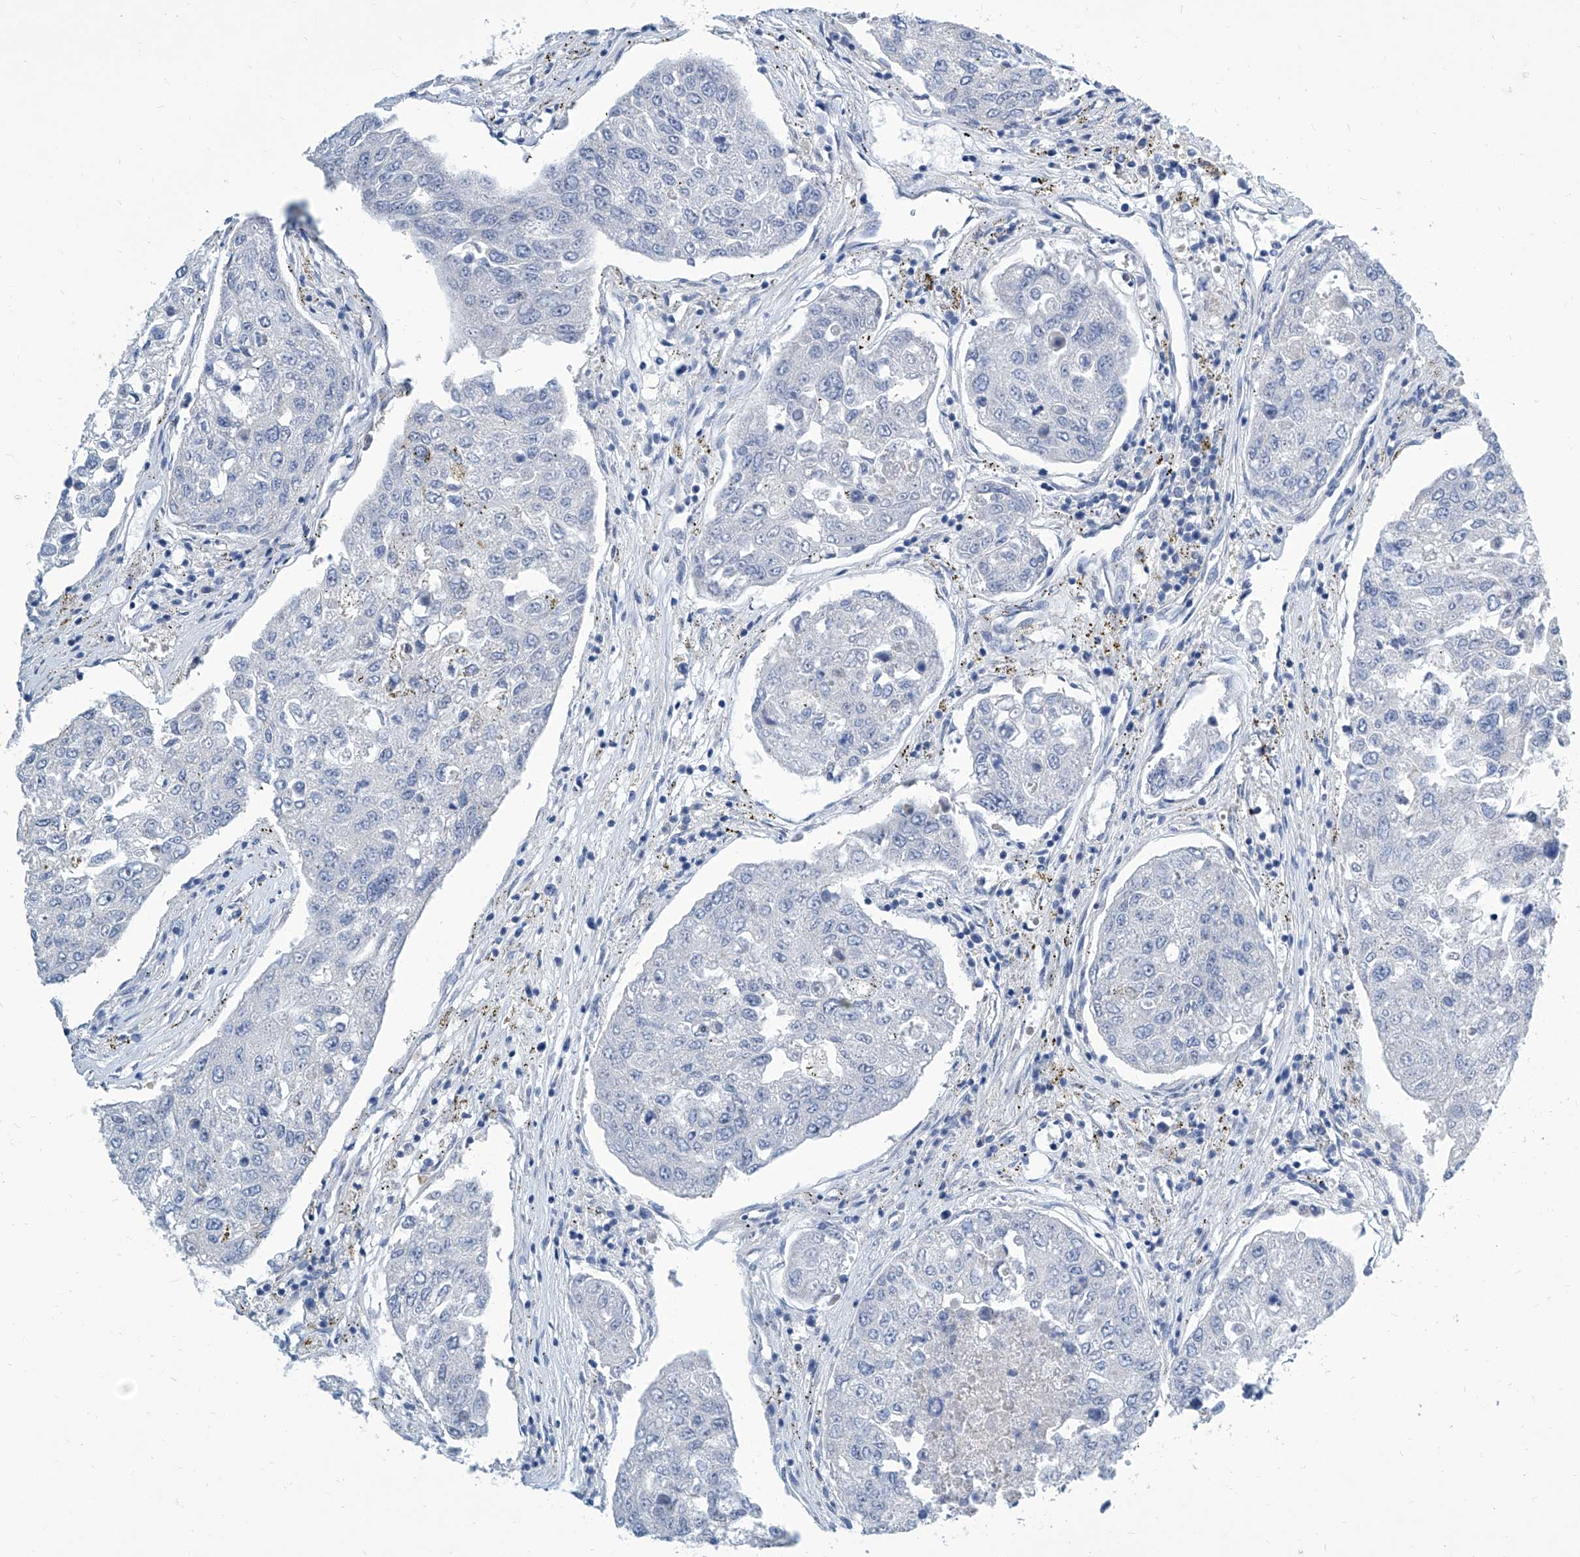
{"staining": {"intensity": "negative", "quantity": "none", "location": "none"}, "tissue": "urothelial cancer", "cell_type": "Tumor cells", "image_type": "cancer", "snomed": [{"axis": "morphology", "description": "Urothelial carcinoma, High grade"}, {"axis": "topography", "description": "Lymph node"}, {"axis": "topography", "description": "Urinary bladder"}], "caption": "This photomicrograph is of urothelial cancer stained with immunohistochemistry (IHC) to label a protein in brown with the nuclei are counter-stained blue. There is no positivity in tumor cells. (DAB (3,3'-diaminobenzidine) immunohistochemistry (IHC), high magnification).", "gene": "ZNF519", "patient": {"sex": "male", "age": 51}}